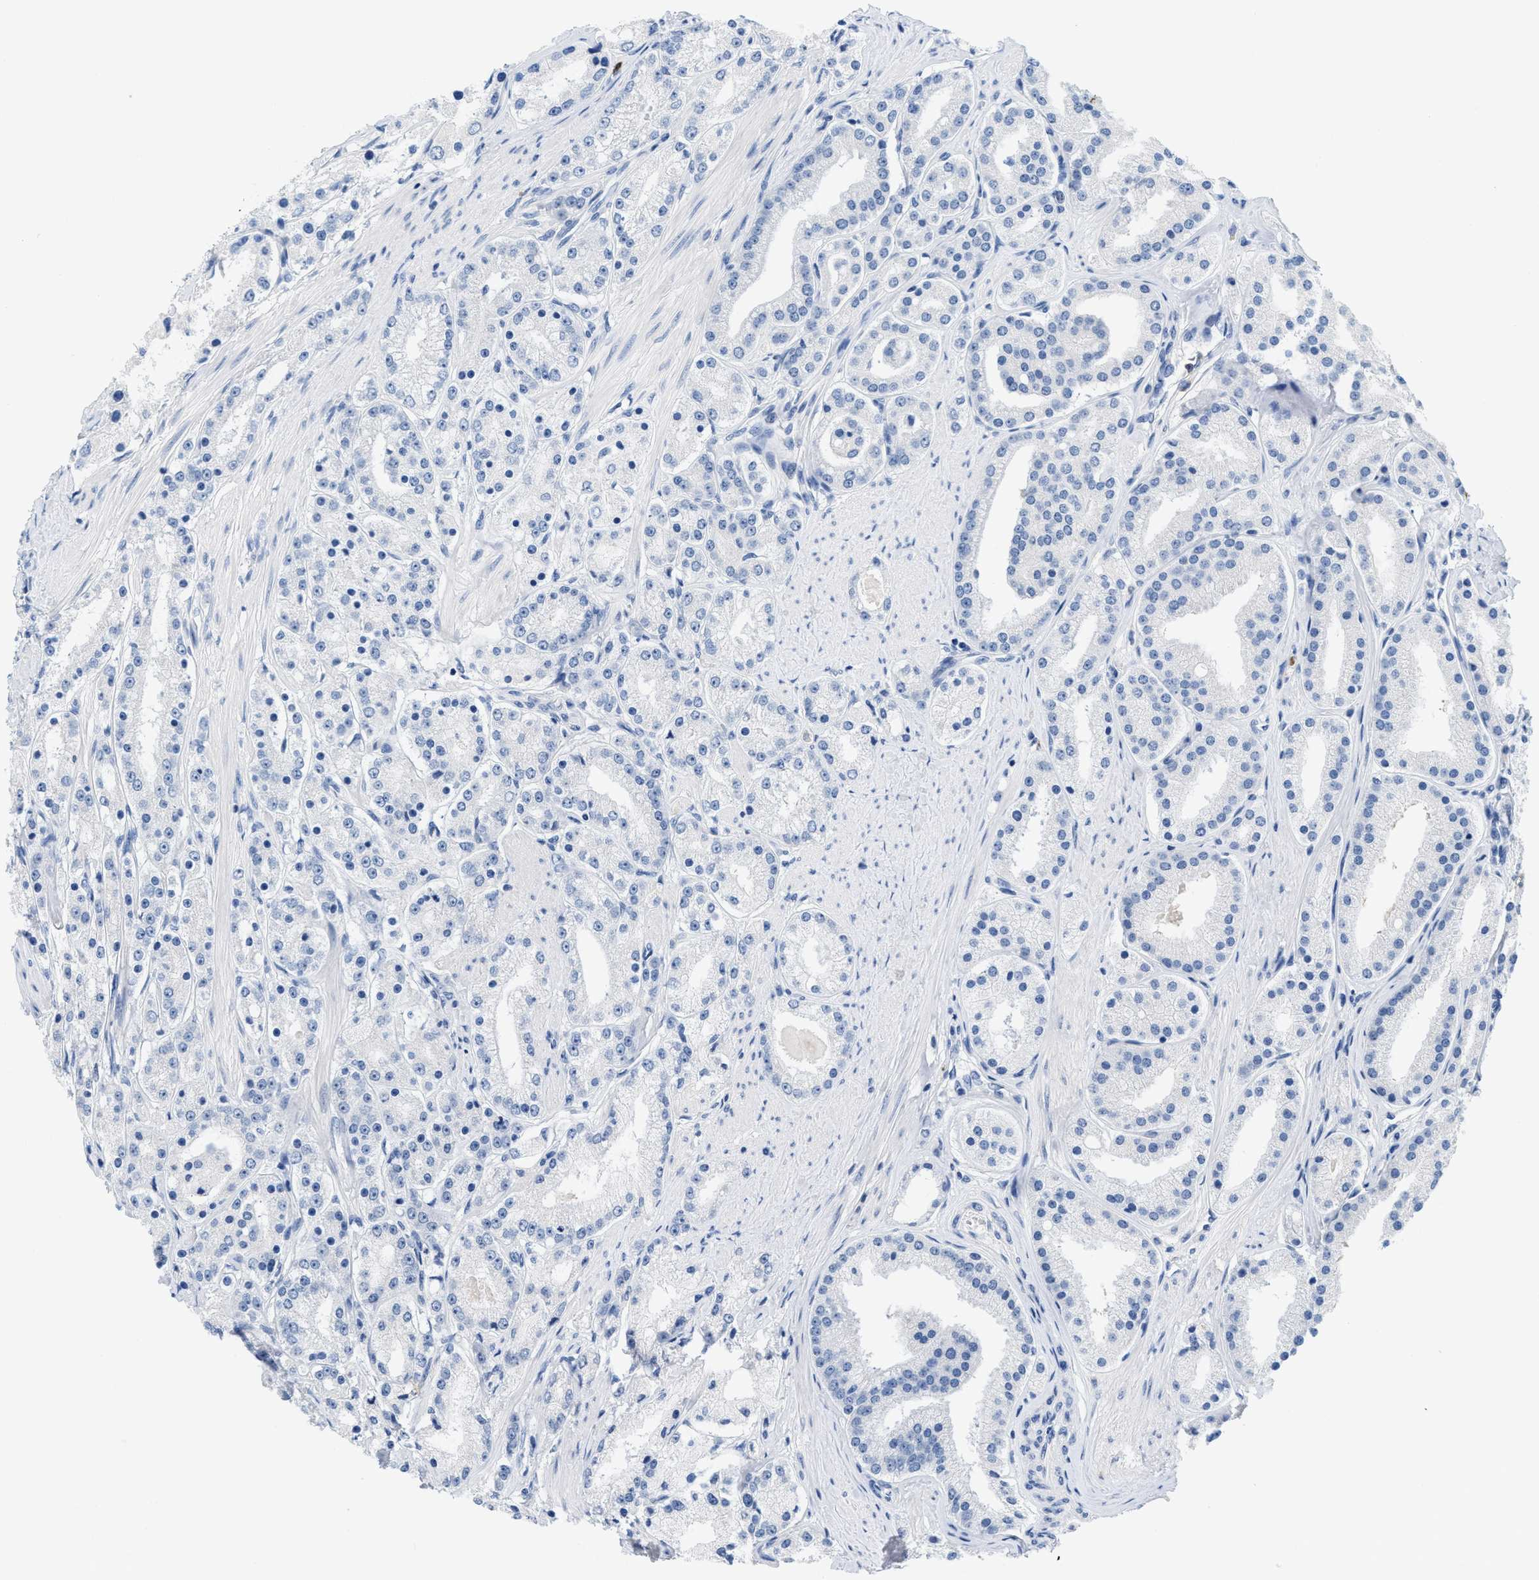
{"staining": {"intensity": "negative", "quantity": "none", "location": "none"}, "tissue": "prostate cancer", "cell_type": "Tumor cells", "image_type": "cancer", "snomed": [{"axis": "morphology", "description": "Adenocarcinoma, Low grade"}, {"axis": "topography", "description": "Prostate"}], "caption": "Protein analysis of prostate adenocarcinoma (low-grade) displays no significant staining in tumor cells. (DAB immunohistochemistry, high magnification).", "gene": "CR1", "patient": {"sex": "male", "age": 63}}